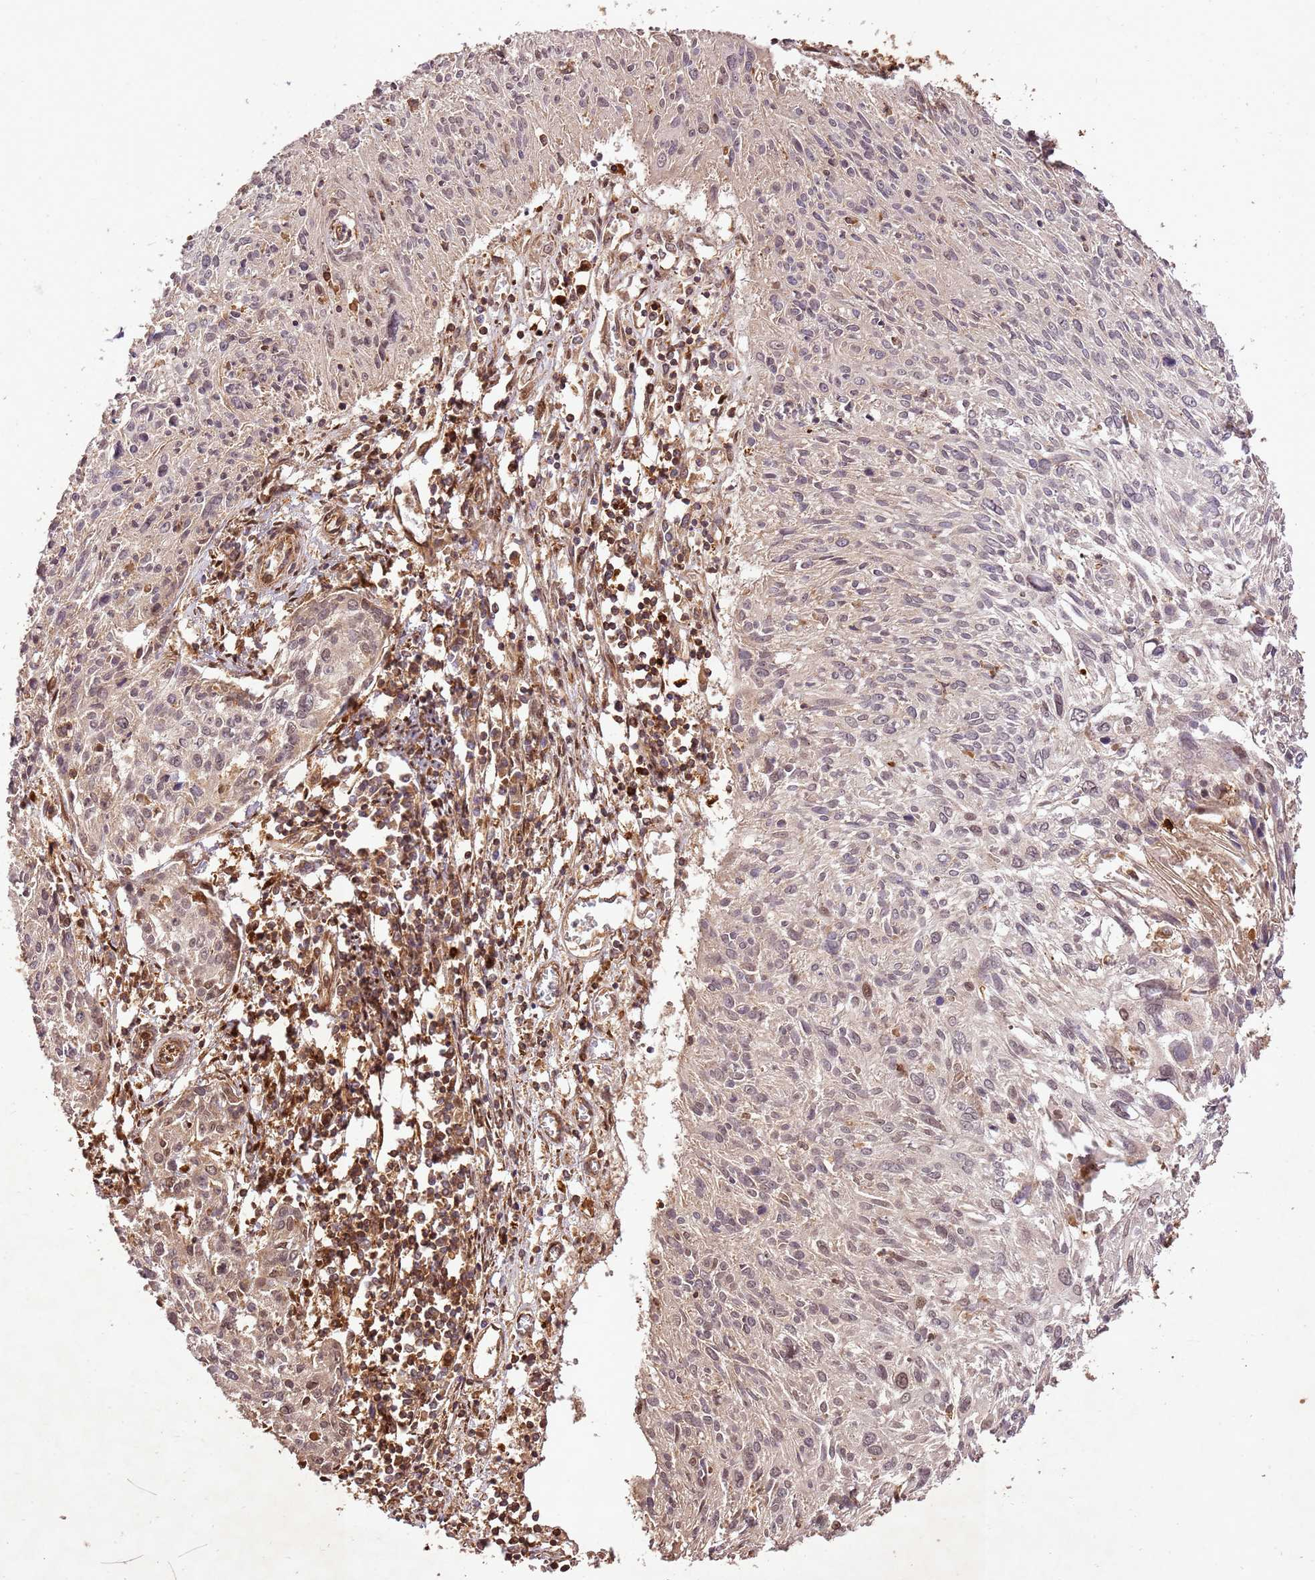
{"staining": {"intensity": "negative", "quantity": "none", "location": "none"}, "tissue": "cervical cancer", "cell_type": "Tumor cells", "image_type": "cancer", "snomed": [{"axis": "morphology", "description": "Squamous cell carcinoma, NOS"}, {"axis": "topography", "description": "Cervix"}], "caption": "Cervical cancer was stained to show a protein in brown. There is no significant positivity in tumor cells. (Brightfield microscopy of DAB IHC at high magnification).", "gene": "KATNAL2", "patient": {"sex": "female", "age": 51}}